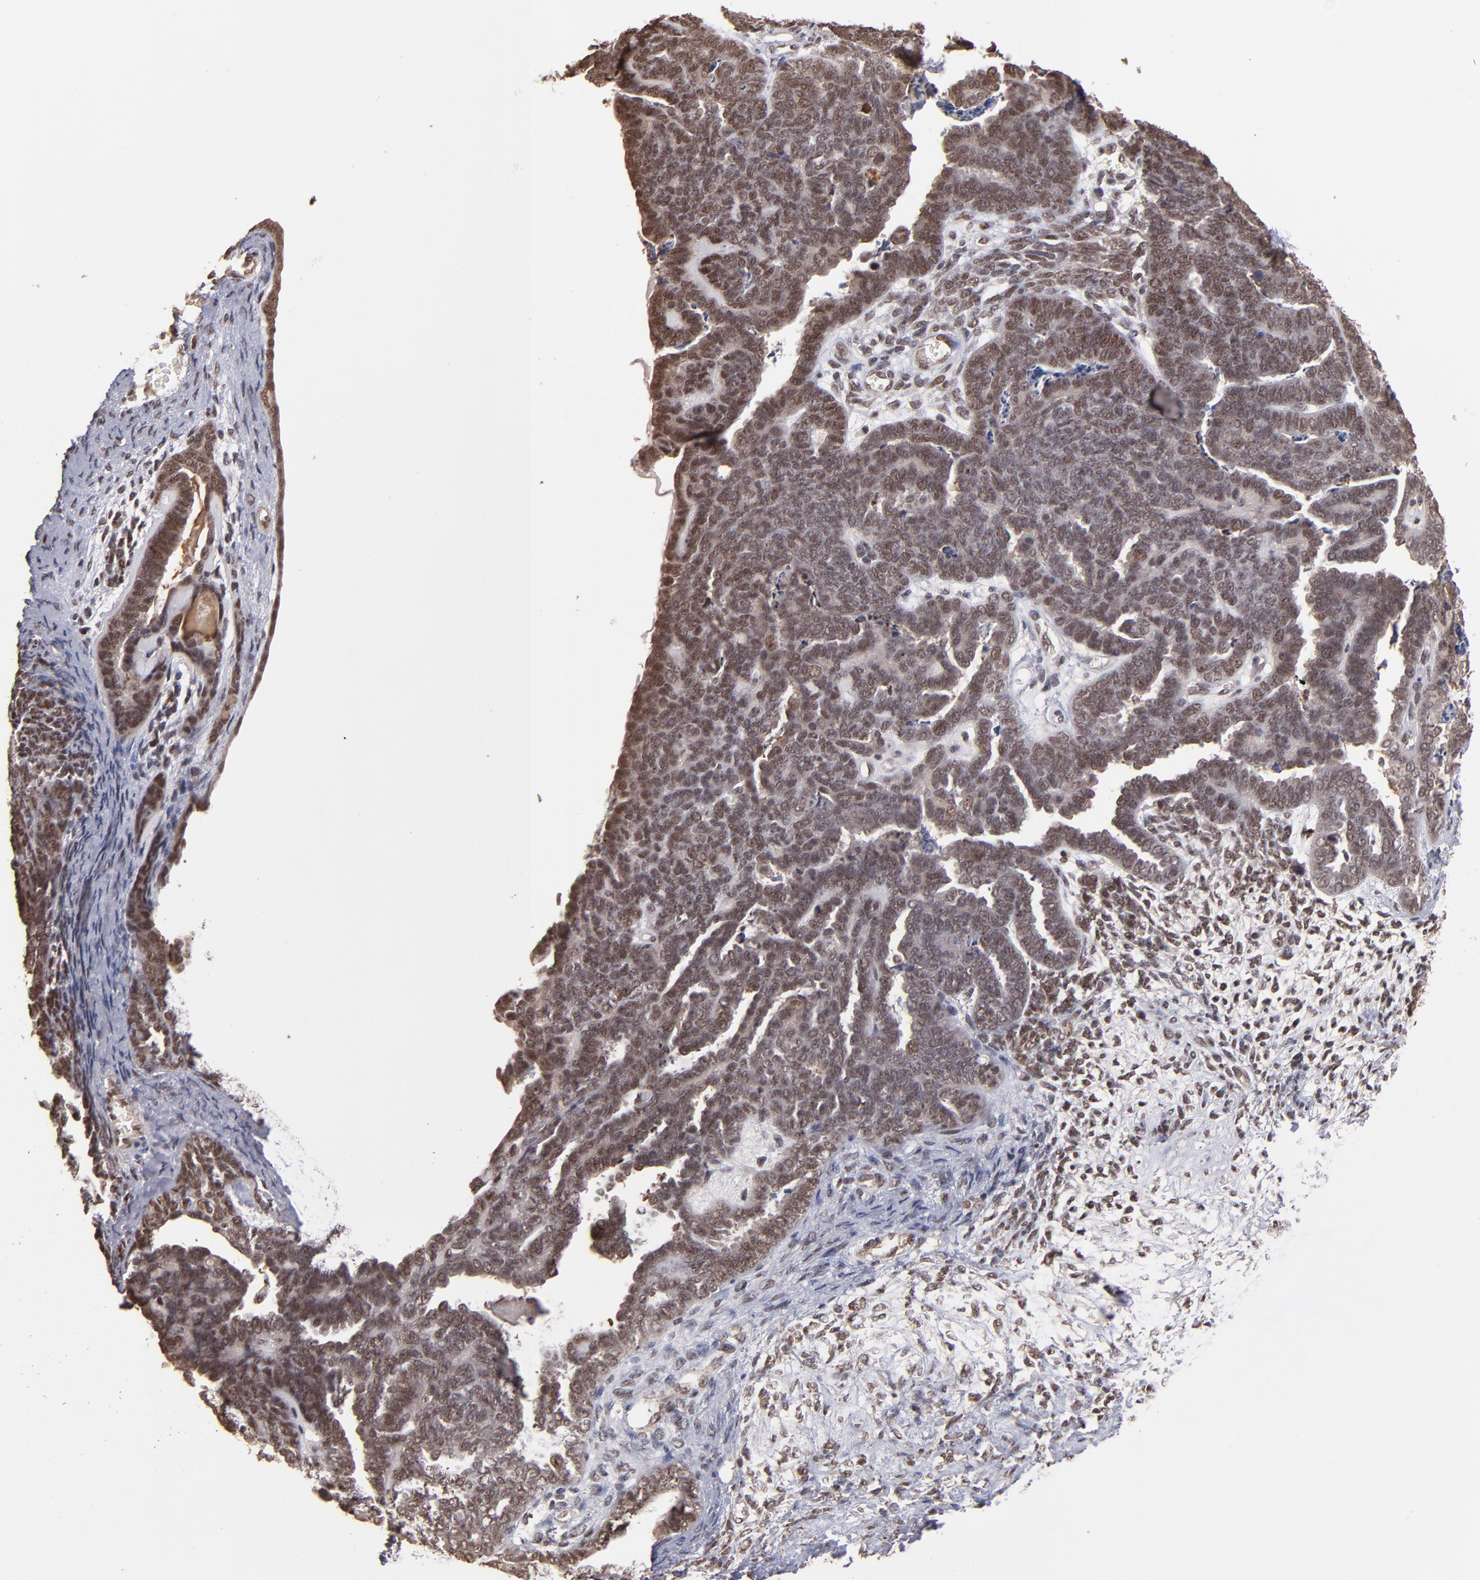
{"staining": {"intensity": "moderate", "quantity": ">75%", "location": "nuclear"}, "tissue": "endometrial cancer", "cell_type": "Tumor cells", "image_type": "cancer", "snomed": [{"axis": "morphology", "description": "Neoplasm, malignant, NOS"}, {"axis": "topography", "description": "Endometrium"}], "caption": "Approximately >75% of tumor cells in endometrial malignant neoplasm exhibit moderate nuclear protein expression as visualized by brown immunohistochemical staining.", "gene": "TERF2", "patient": {"sex": "female", "age": 74}}